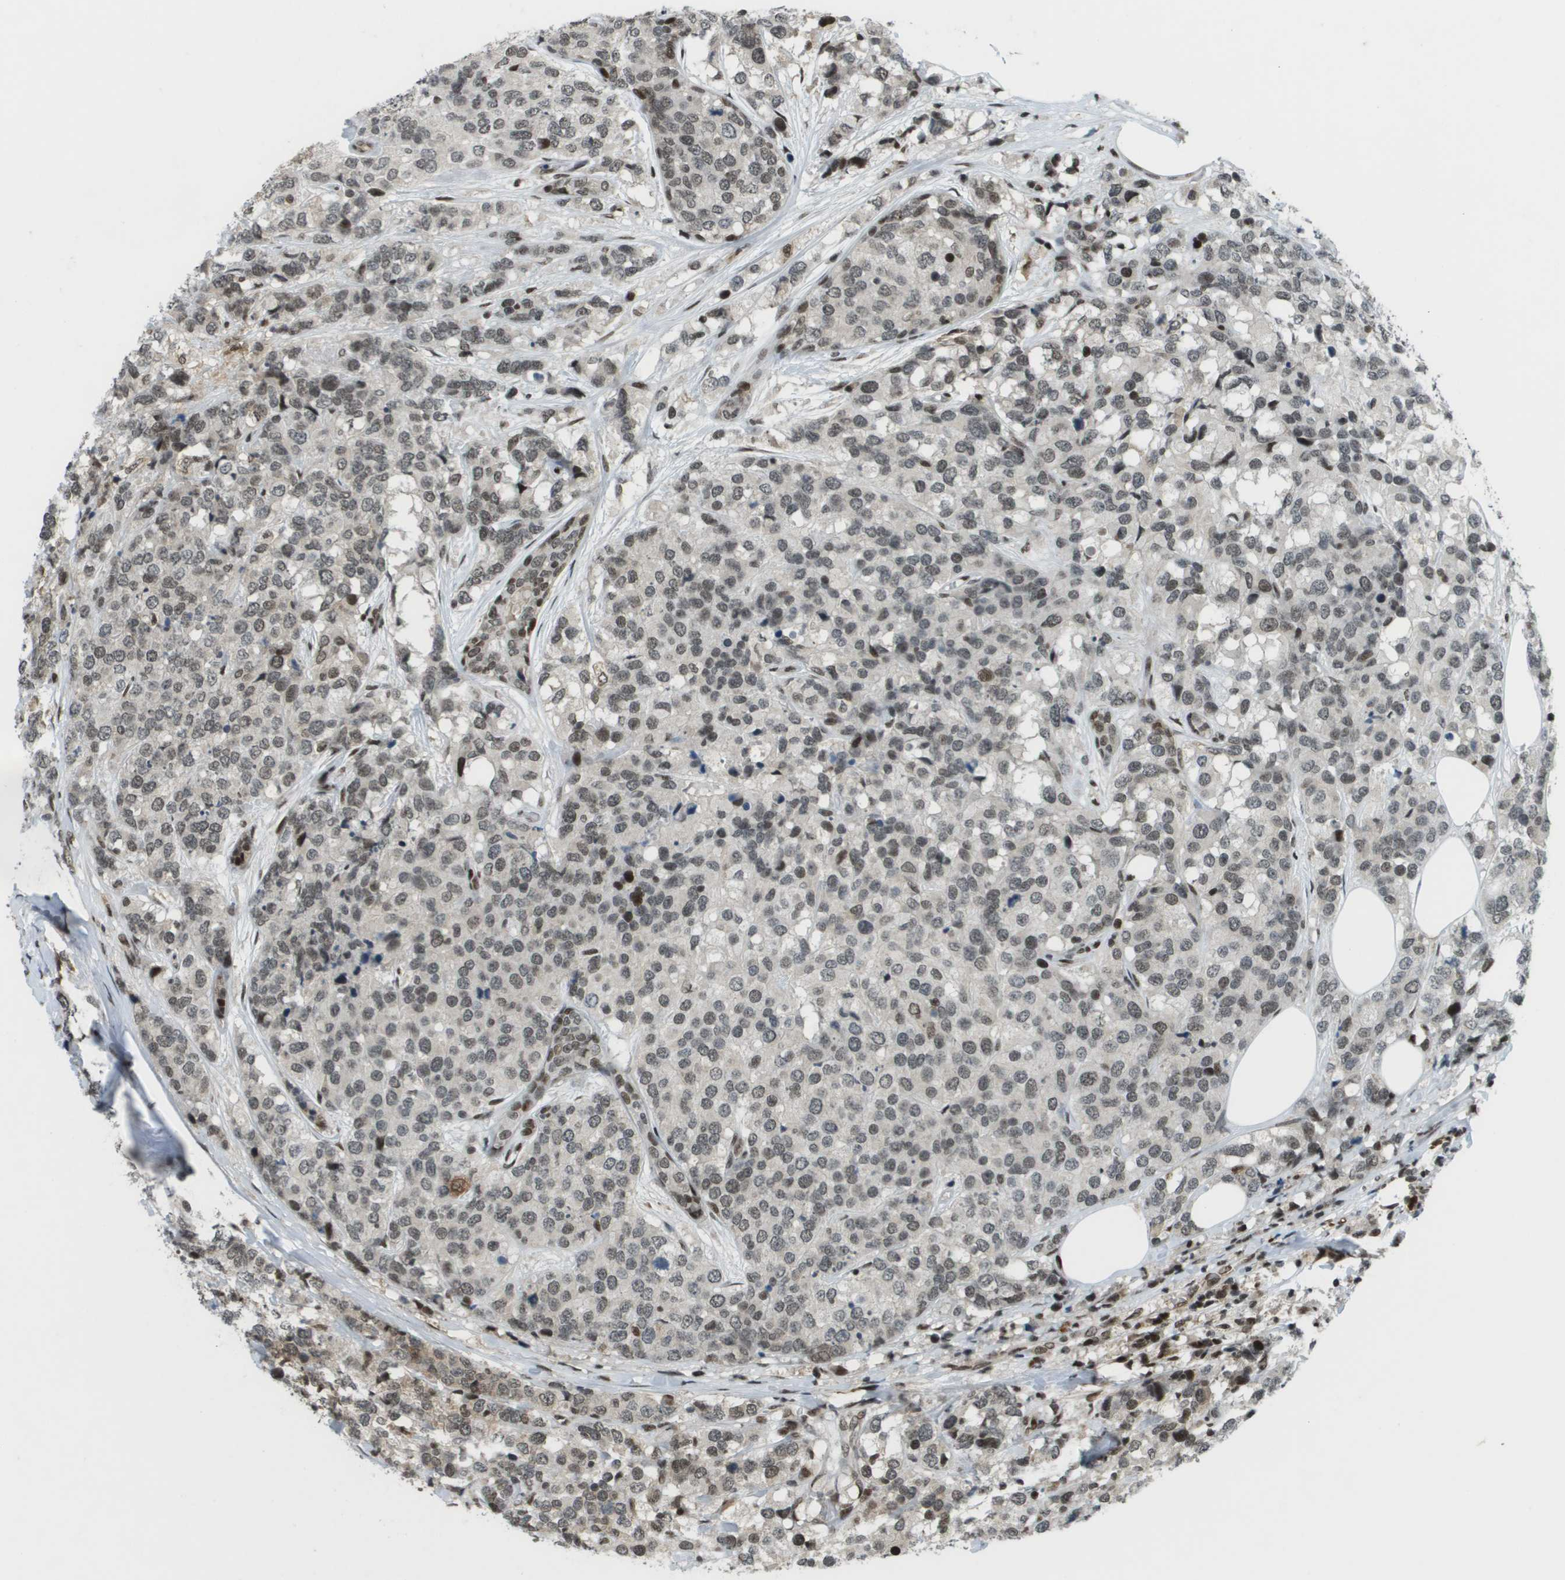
{"staining": {"intensity": "moderate", "quantity": ">75%", "location": "nuclear"}, "tissue": "breast cancer", "cell_type": "Tumor cells", "image_type": "cancer", "snomed": [{"axis": "morphology", "description": "Lobular carcinoma"}, {"axis": "topography", "description": "Breast"}], "caption": "Tumor cells display moderate nuclear expression in about >75% of cells in breast cancer (lobular carcinoma).", "gene": "IRF7", "patient": {"sex": "female", "age": 59}}